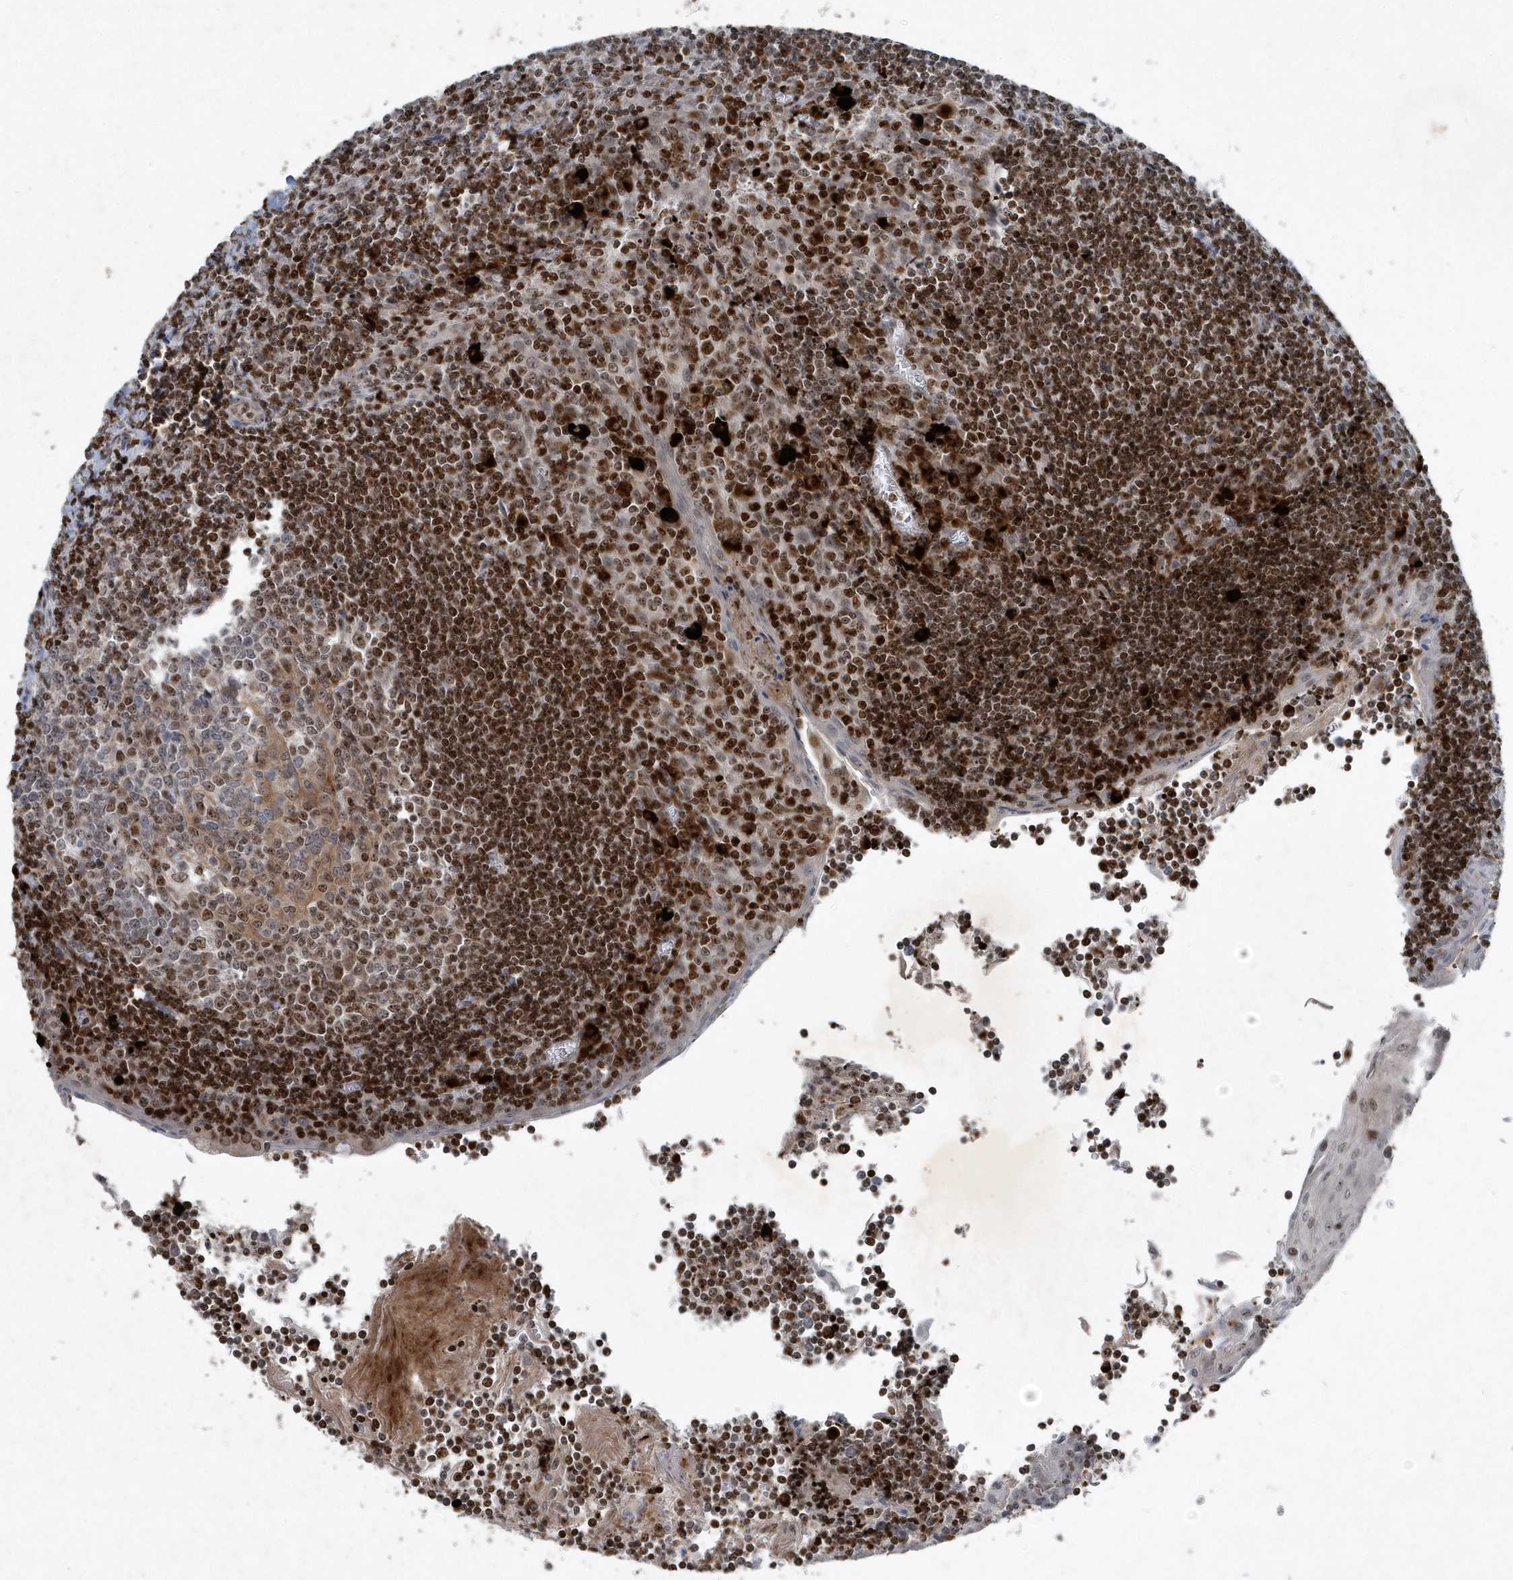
{"staining": {"intensity": "moderate", "quantity": "25%-75%", "location": "nuclear"}, "tissue": "tonsil", "cell_type": "Germinal center cells", "image_type": "normal", "snomed": [{"axis": "morphology", "description": "Normal tissue, NOS"}, {"axis": "topography", "description": "Tonsil"}], "caption": "Protein expression analysis of normal tonsil demonstrates moderate nuclear positivity in approximately 25%-75% of germinal center cells. The protein of interest is stained brown, and the nuclei are stained in blue (DAB (3,3'-diaminobenzidine) IHC with brightfield microscopy, high magnification).", "gene": "QTRT2", "patient": {"sex": "male", "age": 27}}